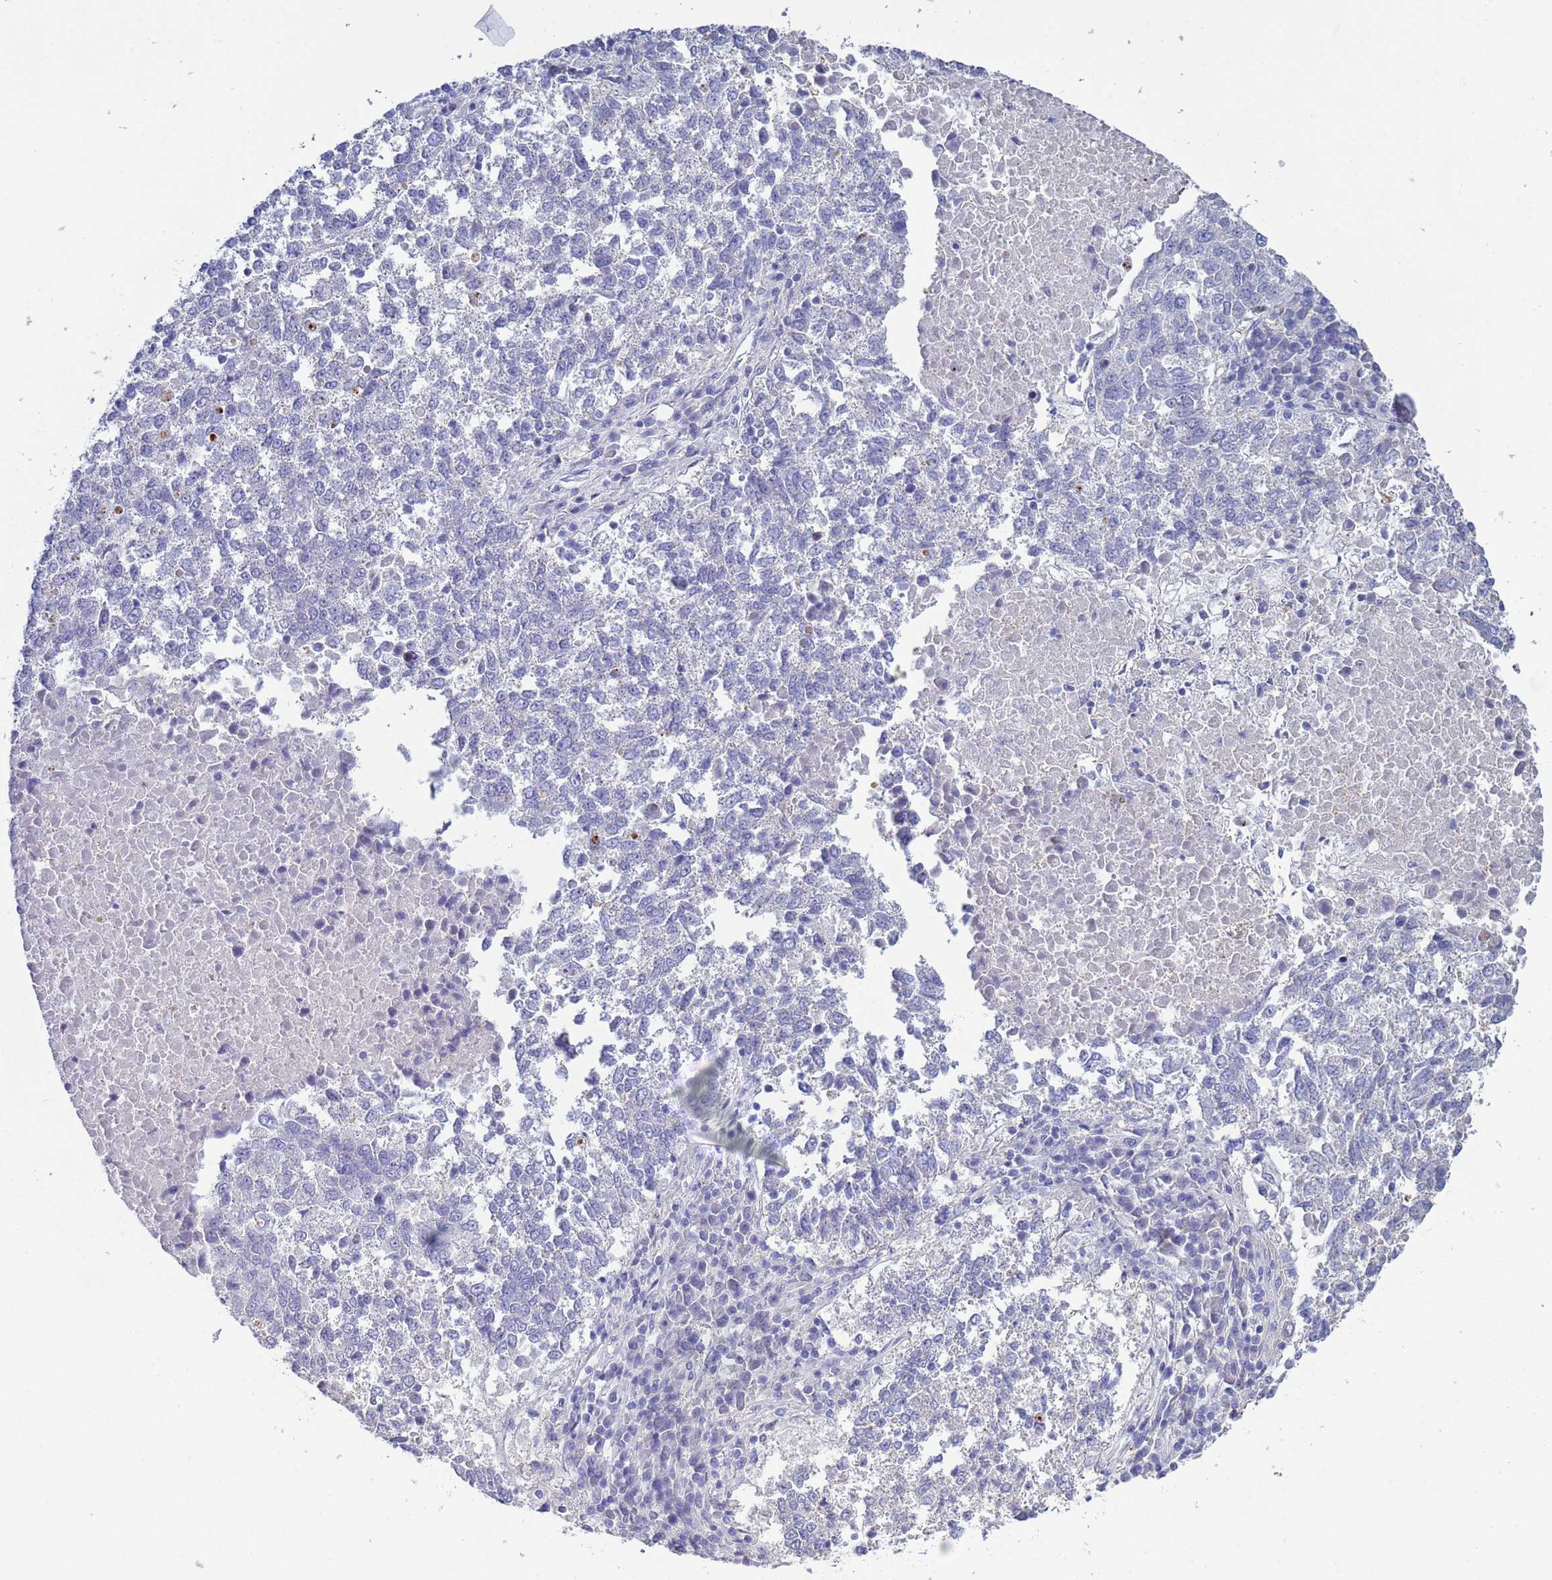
{"staining": {"intensity": "negative", "quantity": "none", "location": "none"}, "tissue": "lung cancer", "cell_type": "Tumor cells", "image_type": "cancer", "snomed": [{"axis": "morphology", "description": "Squamous cell carcinoma, NOS"}, {"axis": "topography", "description": "Lung"}], "caption": "High power microscopy micrograph of an IHC photomicrograph of squamous cell carcinoma (lung), revealing no significant staining in tumor cells. (DAB (3,3'-diaminobenzidine) immunohistochemistry visualized using brightfield microscopy, high magnification).", "gene": "PPP6R1", "patient": {"sex": "male", "age": 73}}